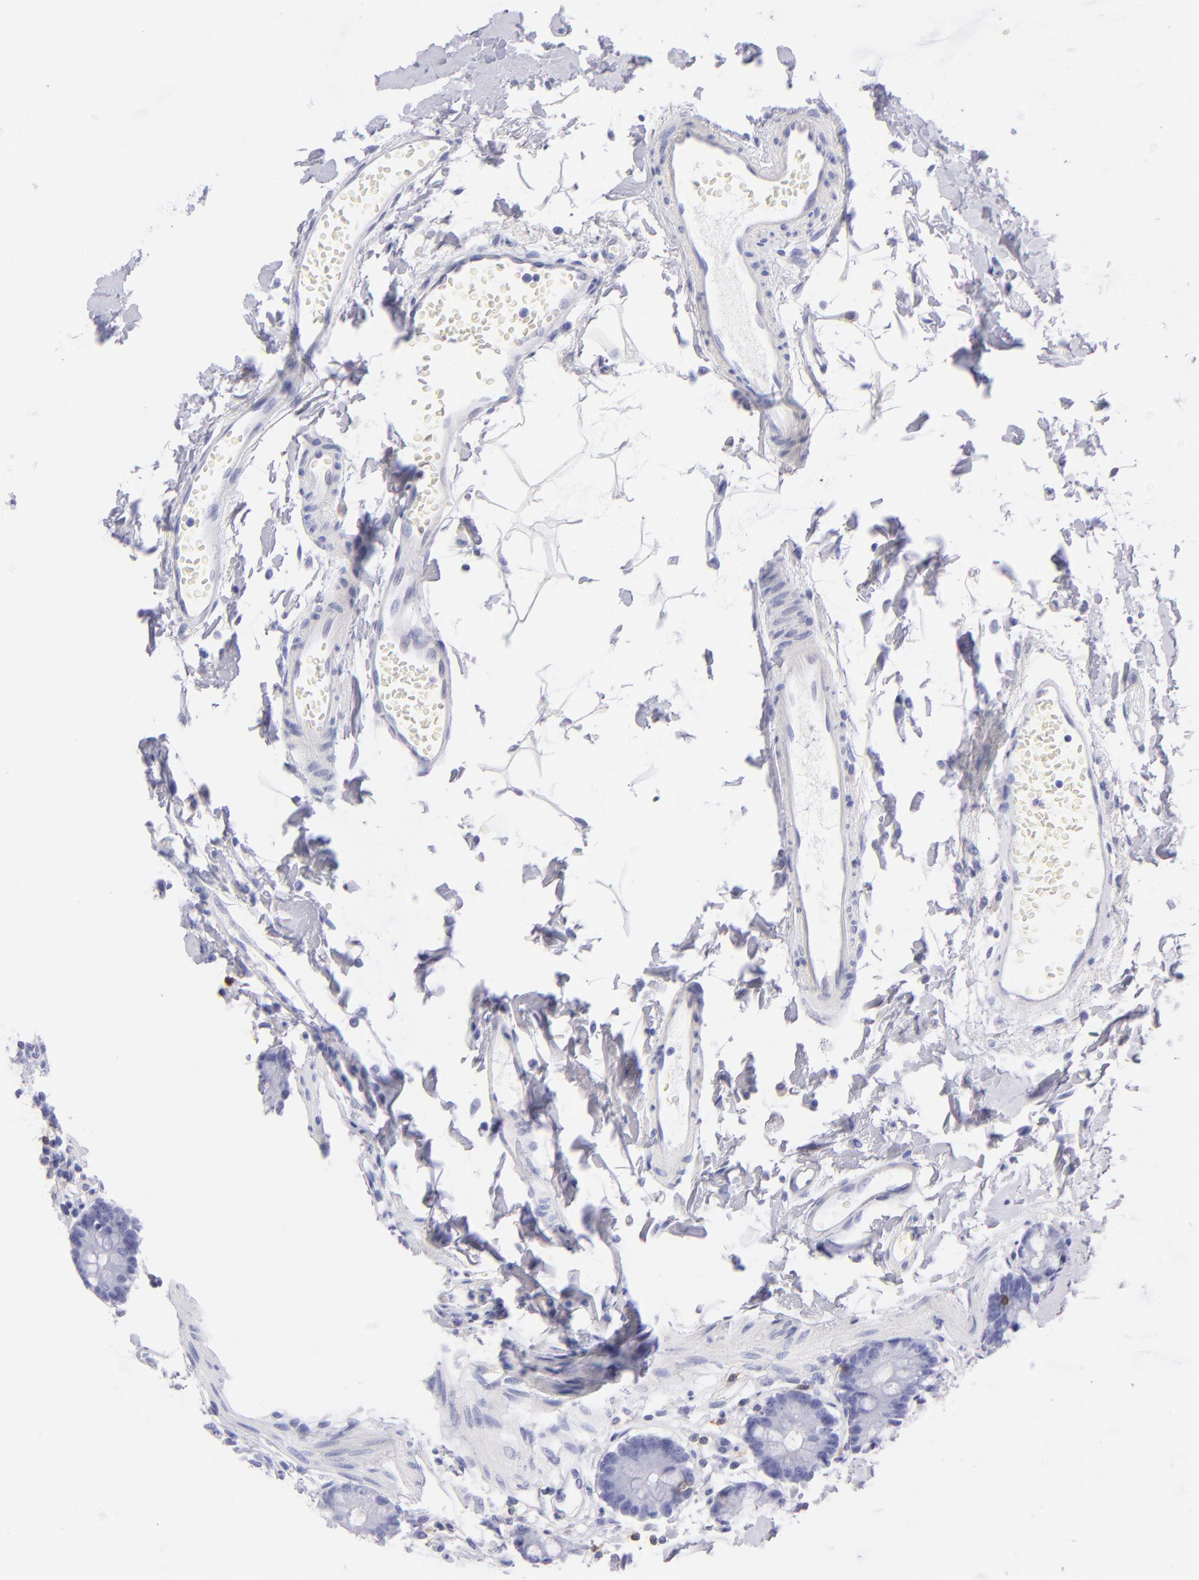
{"staining": {"intensity": "negative", "quantity": "none", "location": "none"}, "tissue": "small intestine", "cell_type": "Glandular cells", "image_type": "normal", "snomed": [{"axis": "morphology", "description": "Normal tissue, NOS"}, {"axis": "topography", "description": "Small intestine"}], "caption": "This is an immunohistochemistry micrograph of unremarkable human small intestine. There is no expression in glandular cells.", "gene": "CD69", "patient": {"sex": "female", "age": 61}}